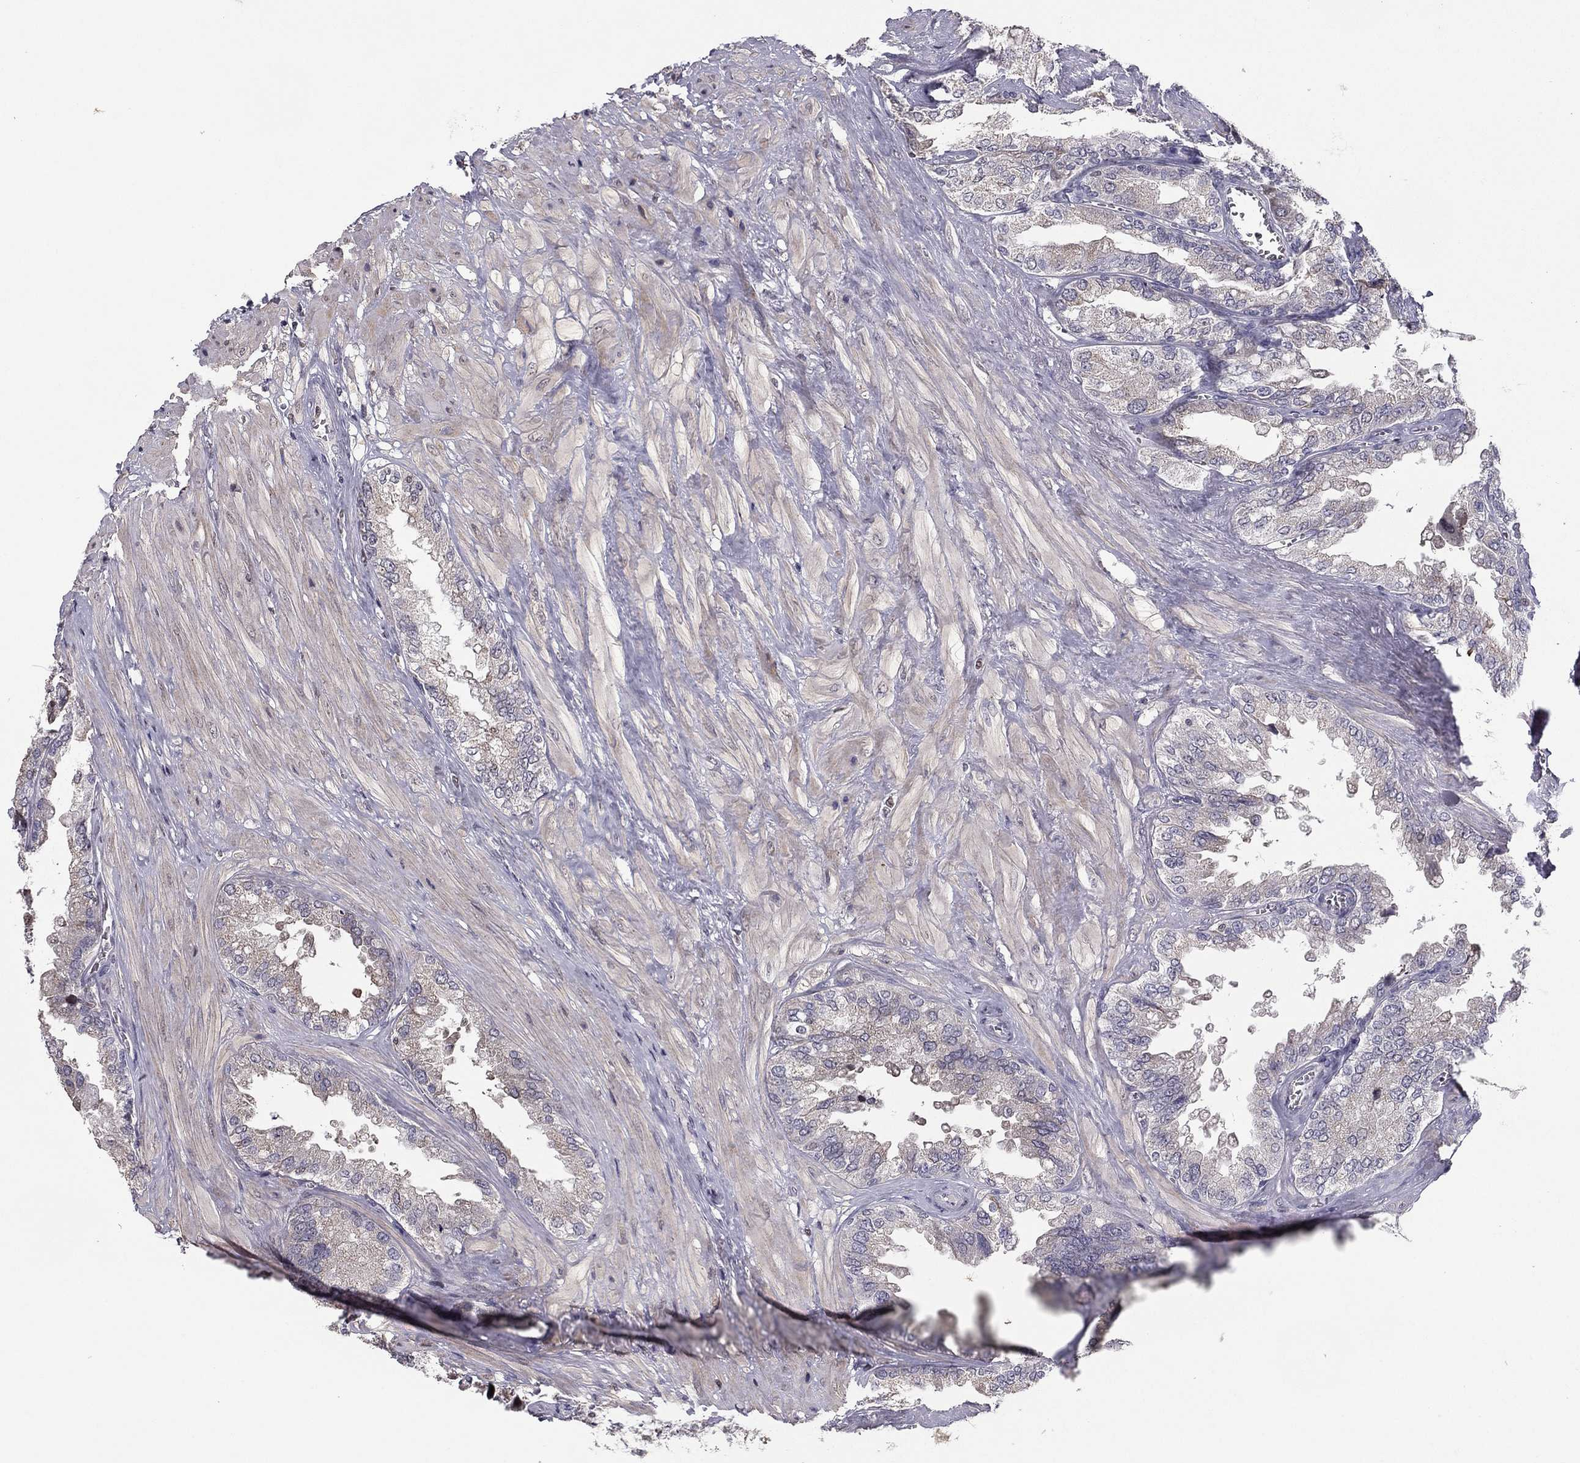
{"staining": {"intensity": "weak", "quantity": "25%-75%", "location": "cytoplasmic/membranous"}, "tissue": "seminal vesicle", "cell_type": "Glandular cells", "image_type": "normal", "snomed": [{"axis": "morphology", "description": "Normal tissue, NOS"}, {"axis": "topography", "description": "Seminal veicle"}], "caption": "Immunohistochemical staining of benign human seminal vesicle demonstrates weak cytoplasmic/membranous protein positivity in about 25%-75% of glandular cells.", "gene": "HCN1", "patient": {"sex": "male", "age": 67}}